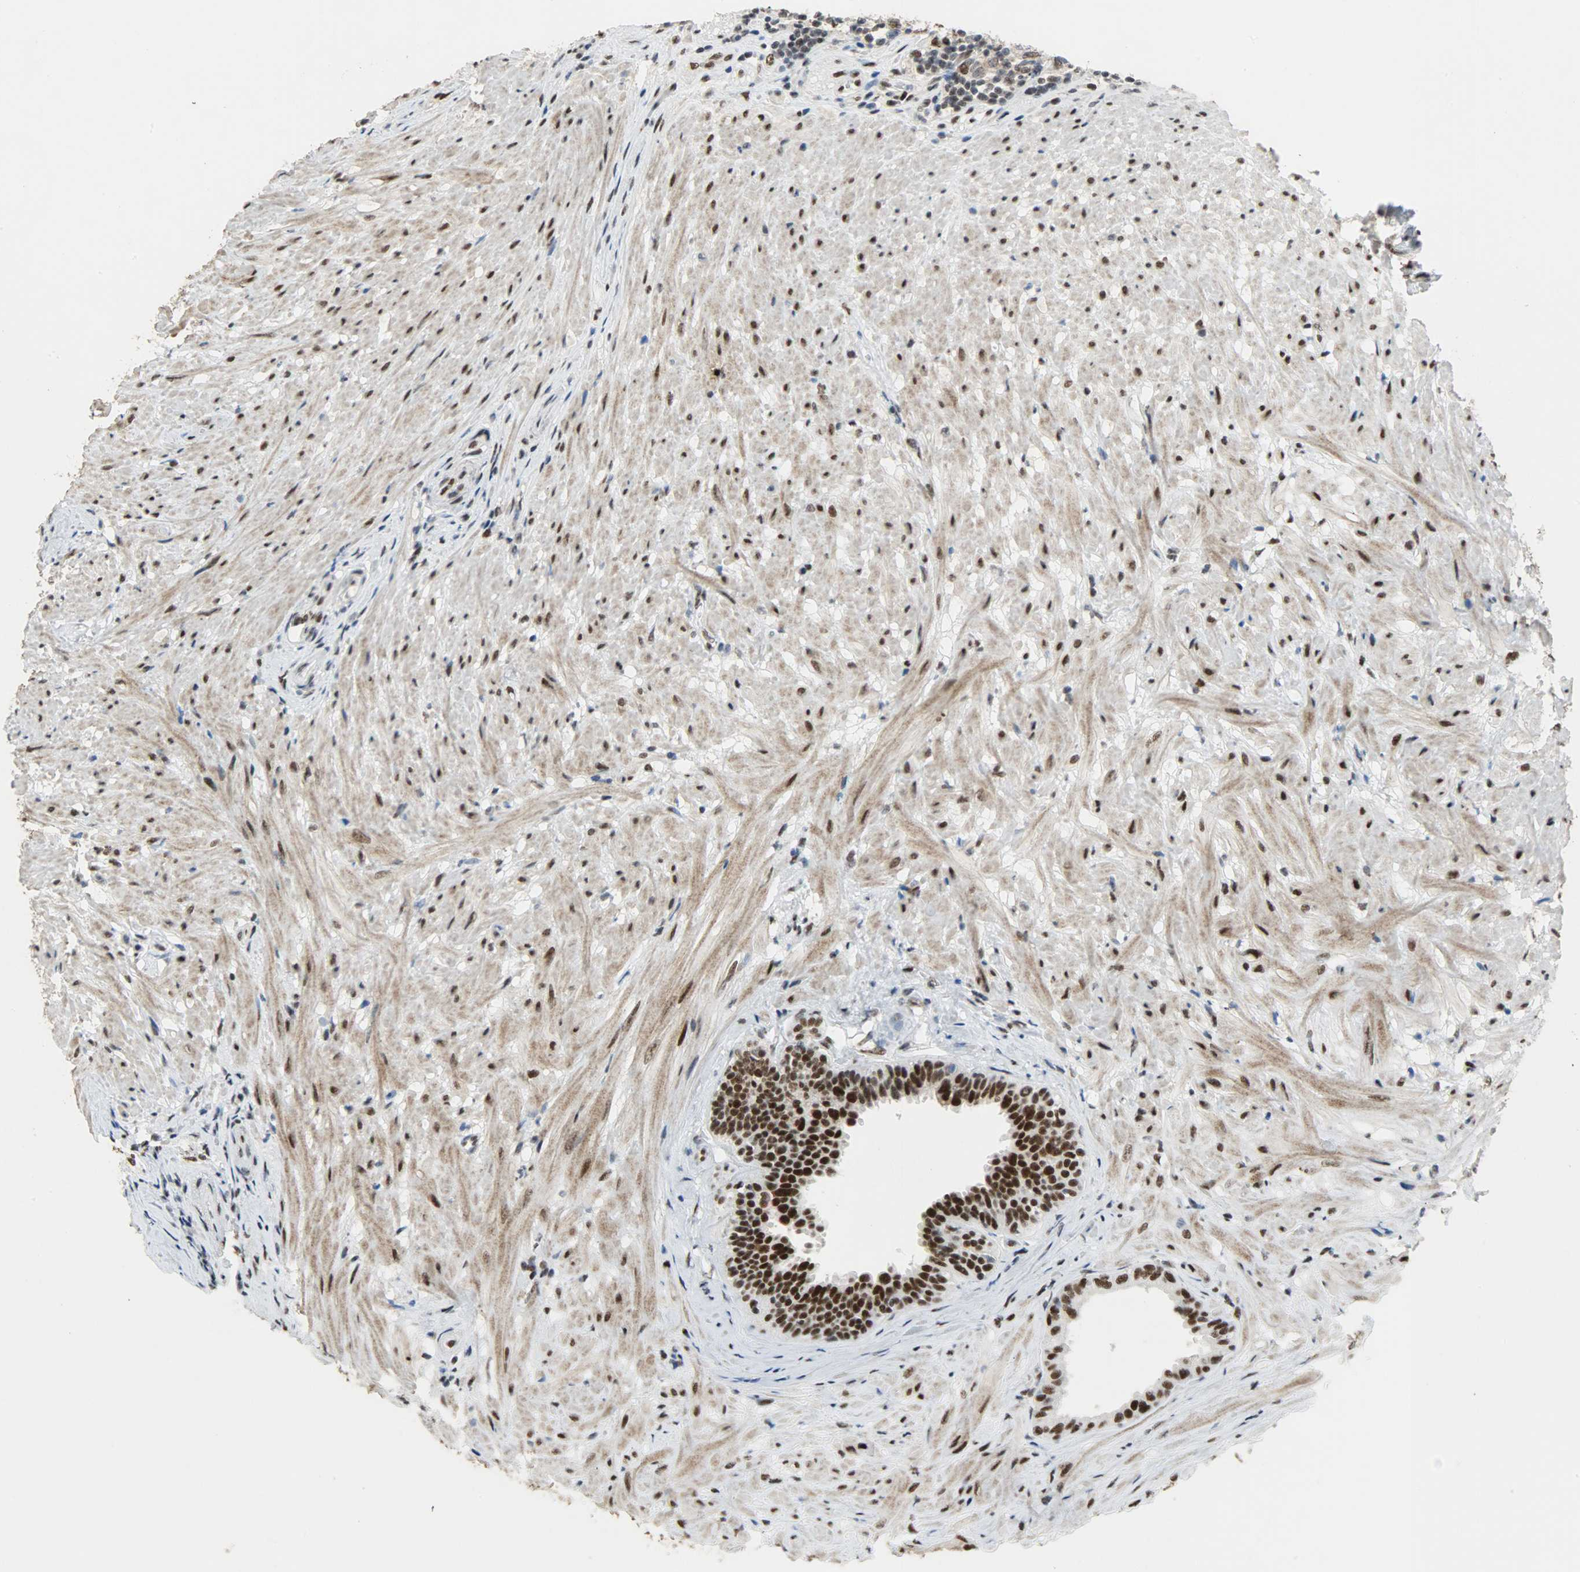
{"staining": {"intensity": "strong", "quantity": ">75%", "location": "cytoplasmic/membranous,nuclear"}, "tissue": "seminal vesicle", "cell_type": "Glandular cells", "image_type": "normal", "snomed": [{"axis": "morphology", "description": "Normal tissue, NOS"}, {"axis": "topography", "description": "Seminal veicle"}], "caption": "Human seminal vesicle stained with a brown dye displays strong cytoplasmic/membranous,nuclear positive expression in approximately >75% of glandular cells.", "gene": "SSB", "patient": {"sex": "male", "age": 61}}